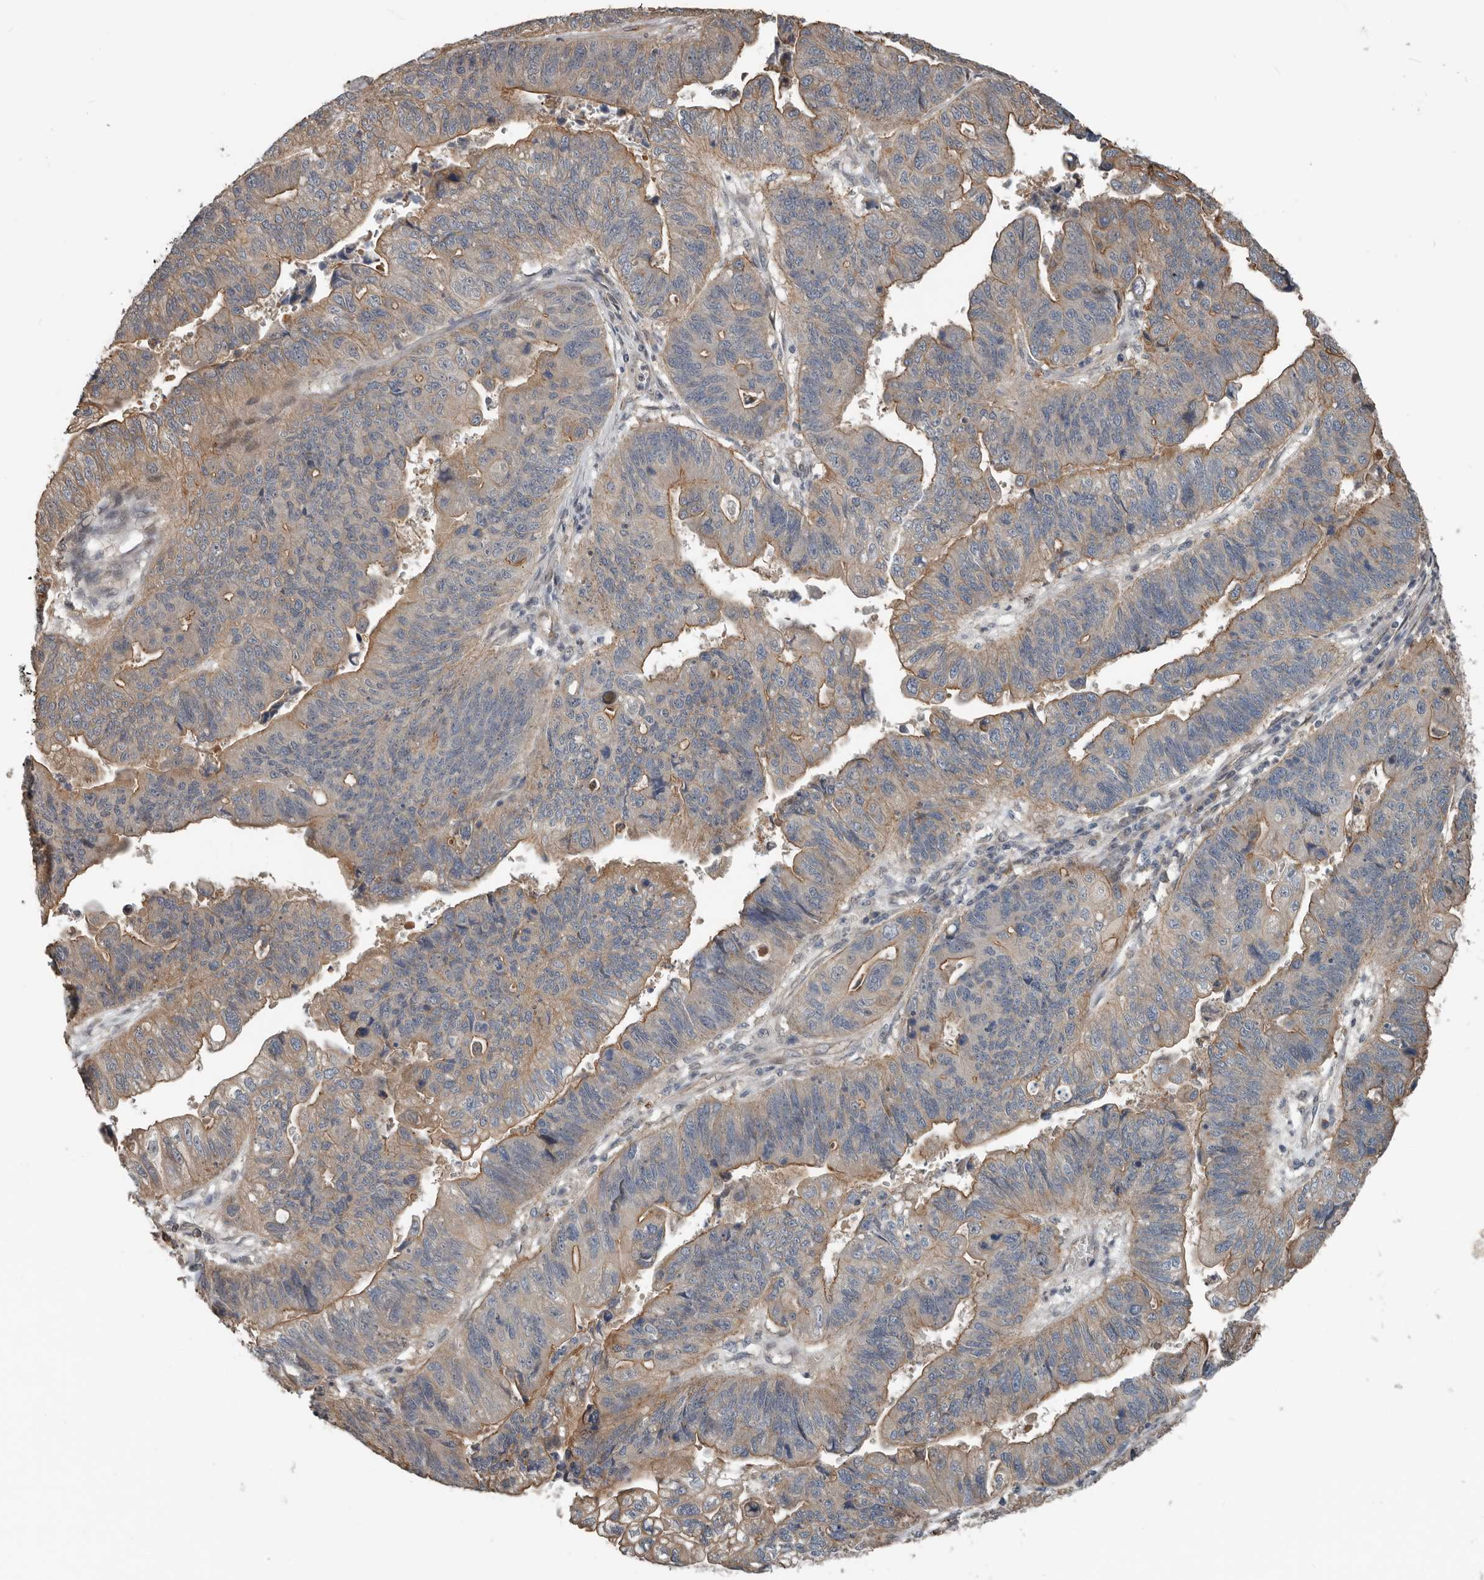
{"staining": {"intensity": "moderate", "quantity": "25%-75%", "location": "cytoplasmic/membranous"}, "tissue": "stomach cancer", "cell_type": "Tumor cells", "image_type": "cancer", "snomed": [{"axis": "morphology", "description": "Adenocarcinoma, NOS"}, {"axis": "topography", "description": "Stomach"}], "caption": "Protein staining shows moderate cytoplasmic/membranous positivity in about 25%-75% of tumor cells in adenocarcinoma (stomach).", "gene": "YOD1", "patient": {"sex": "male", "age": 59}}